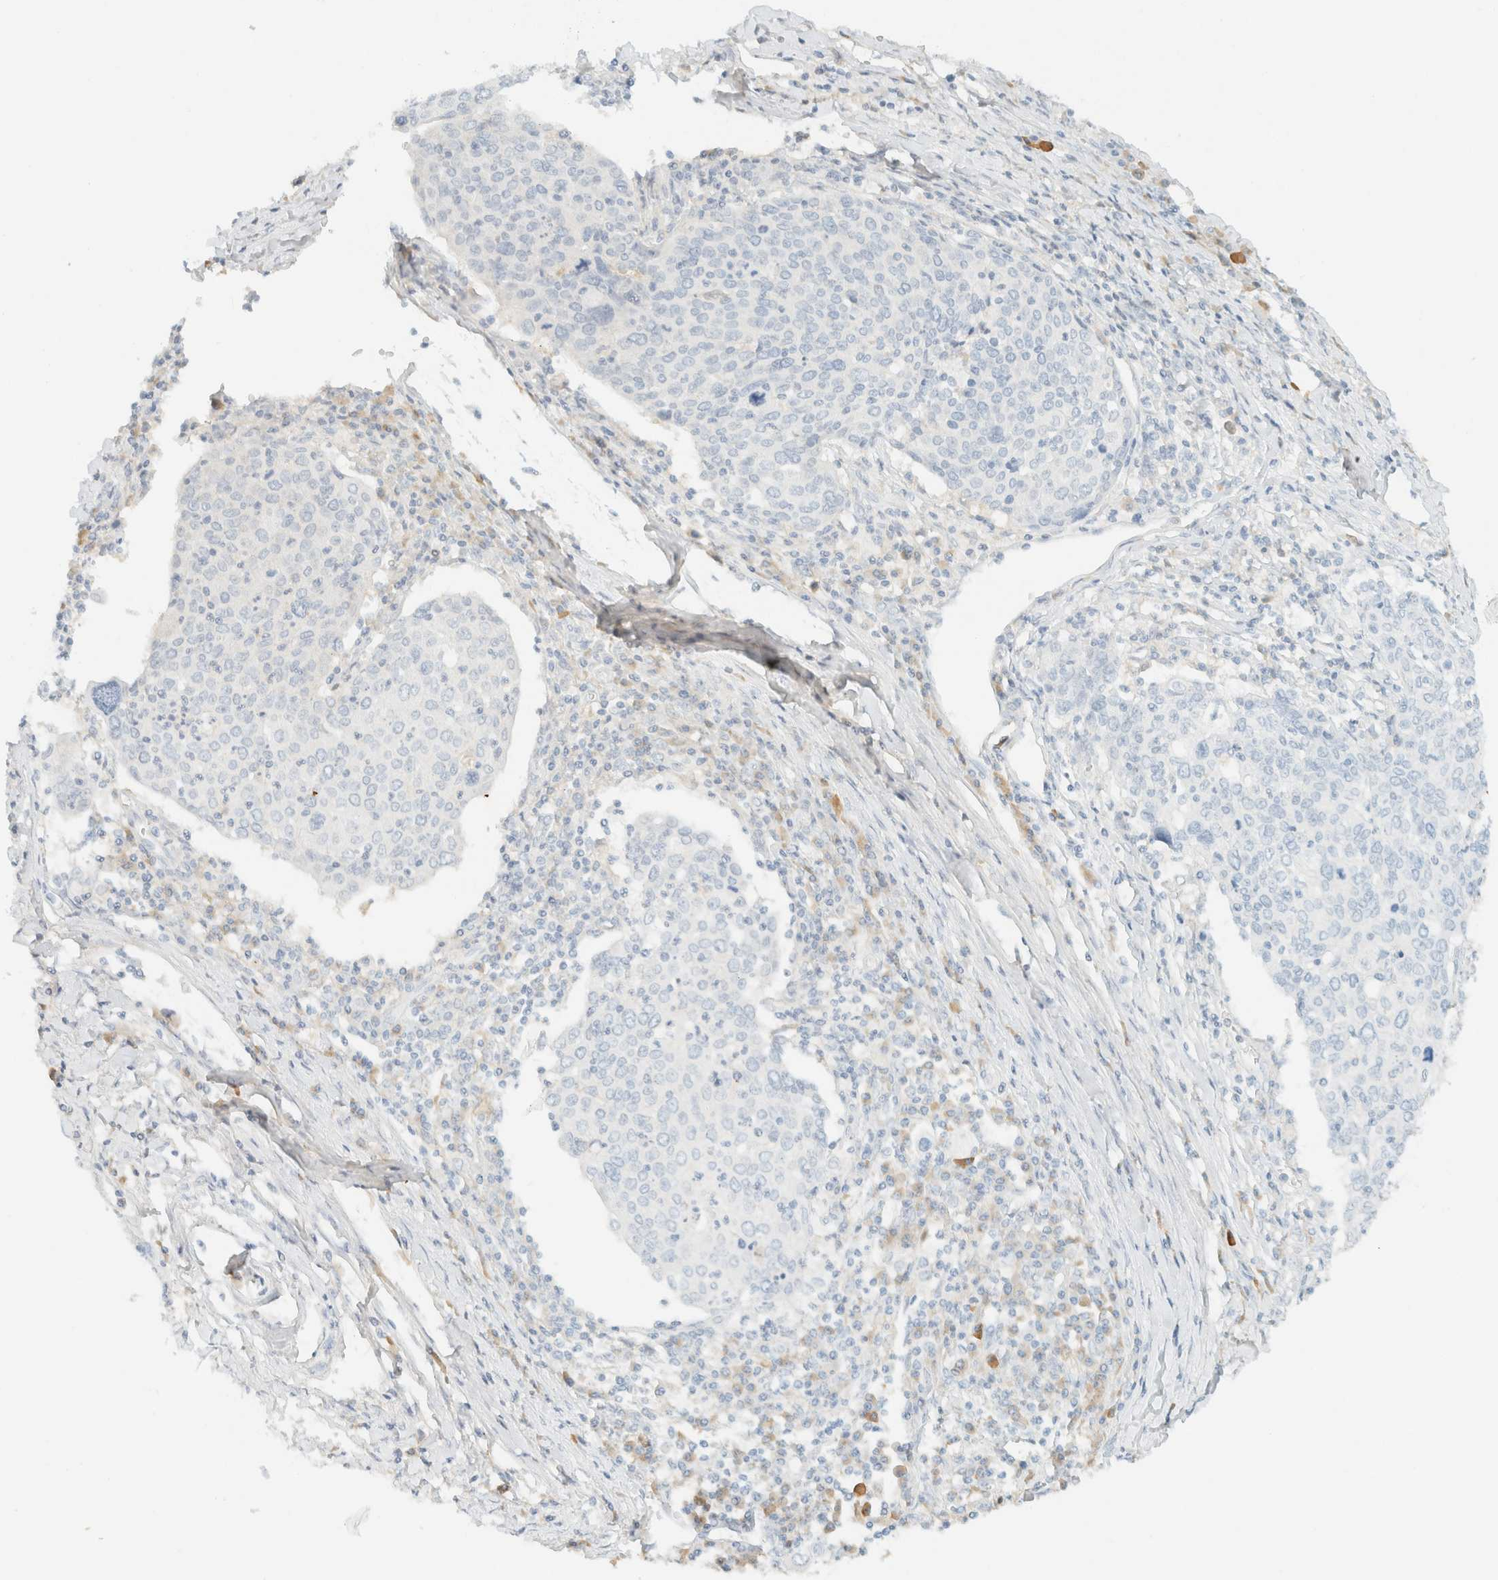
{"staining": {"intensity": "negative", "quantity": "none", "location": "none"}, "tissue": "cervical cancer", "cell_type": "Tumor cells", "image_type": "cancer", "snomed": [{"axis": "morphology", "description": "Squamous cell carcinoma, NOS"}, {"axis": "topography", "description": "Cervix"}], "caption": "IHC photomicrograph of neoplastic tissue: cervical cancer stained with DAB (3,3'-diaminobenzidine) displays no significant protein staining in tumor cells.", "gene": "GPA33", "patient": {"sex": "female", "age": 40}}